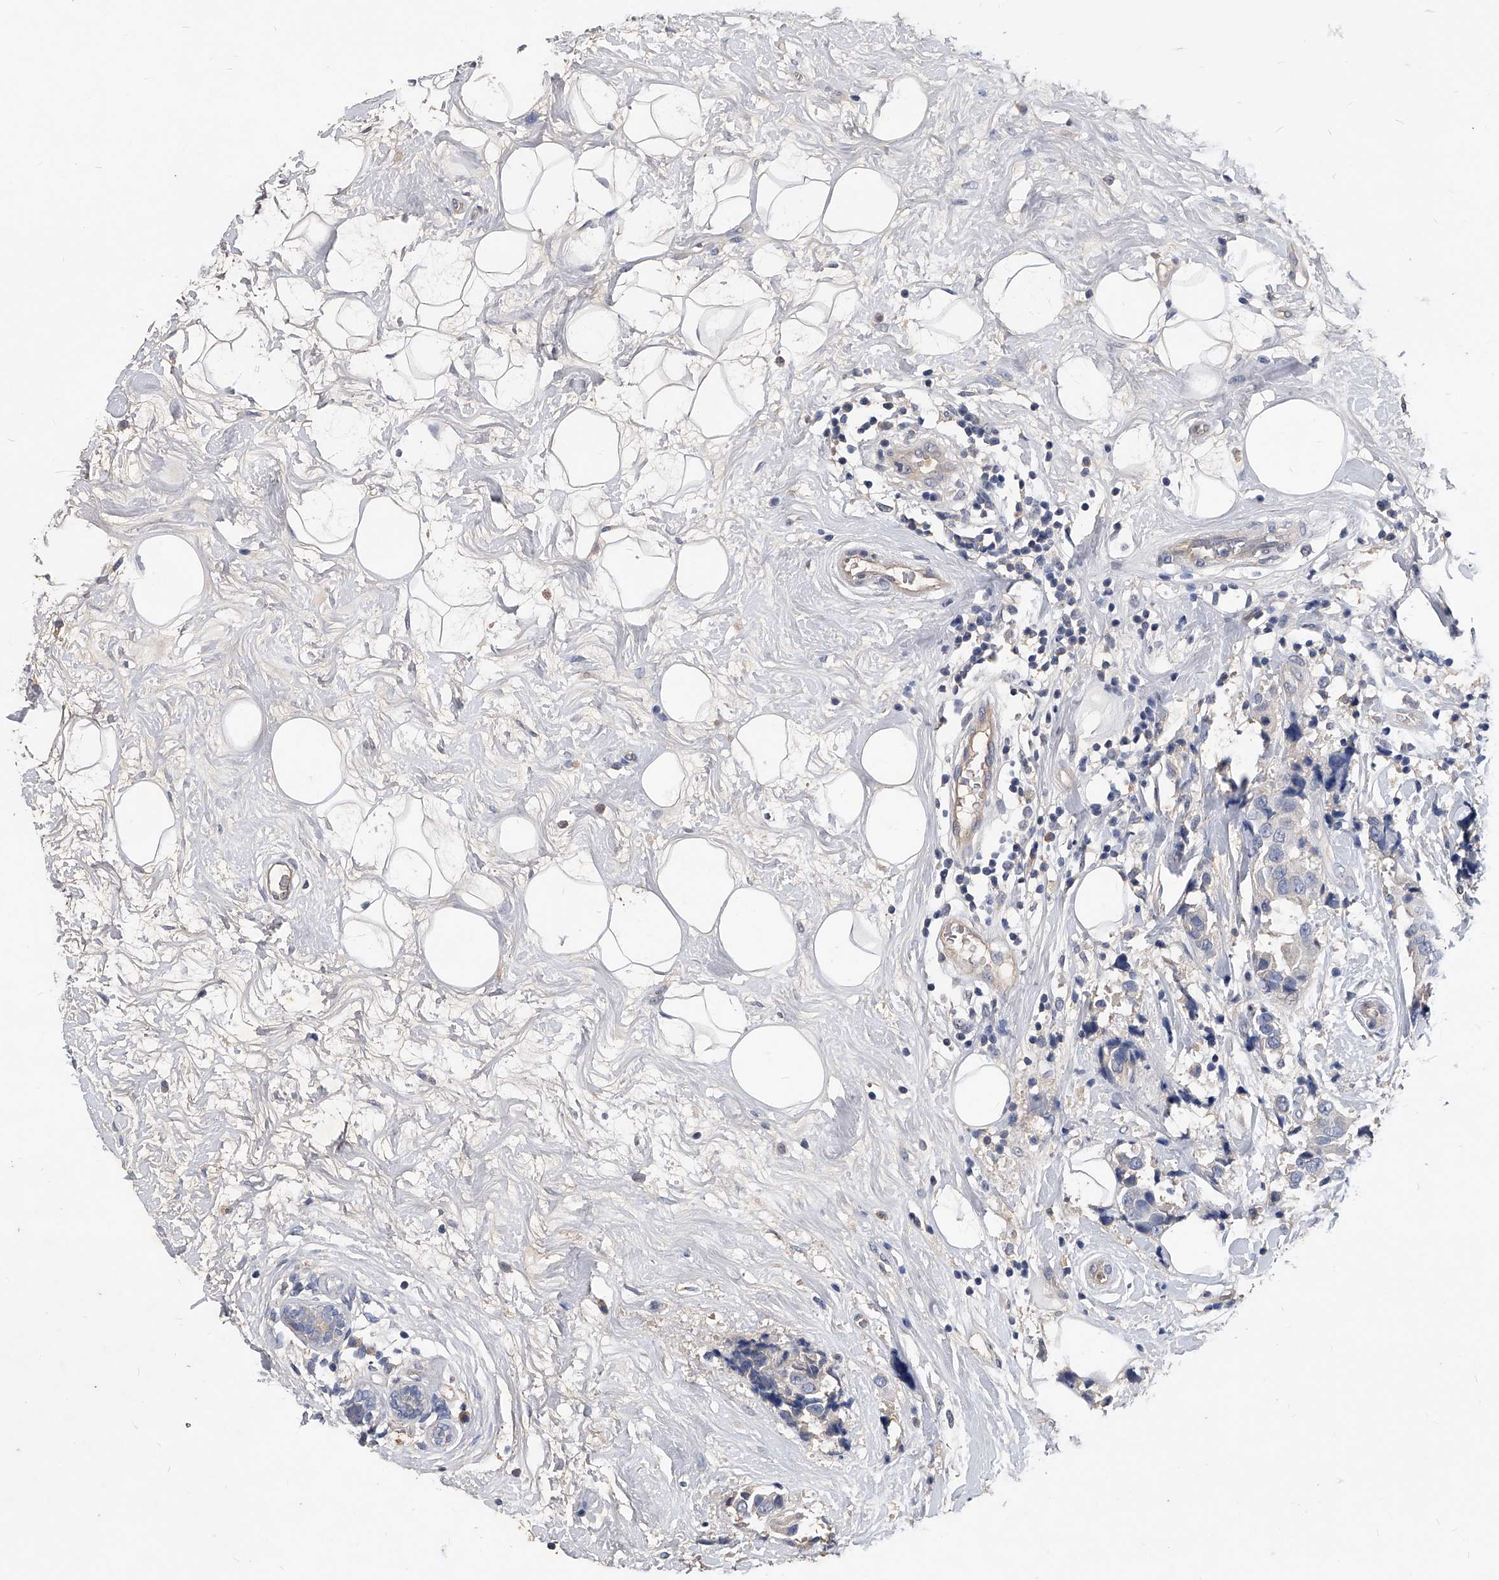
{"staining": {"intensity": "negative", "quantity": "none", "location": "none"}, "tissue": "breast cancer", "cell_type": "Tumor cells", "image_type": "cancer", "snomed": [{"axis": "morphology", "description": "Normal tissue, NOS"}, {"axis": "morphology", "description": "Duct carcinoma"}, {"axis": "topography", "description": "Breast"}], "caption": "This is an immunohistochemistry micrograph of human breast infiltrating ductal carcinoma. There is no expression in tumor cells.", "gene": "HOMER3", "patient": {"sex": "female", "age": 39}}